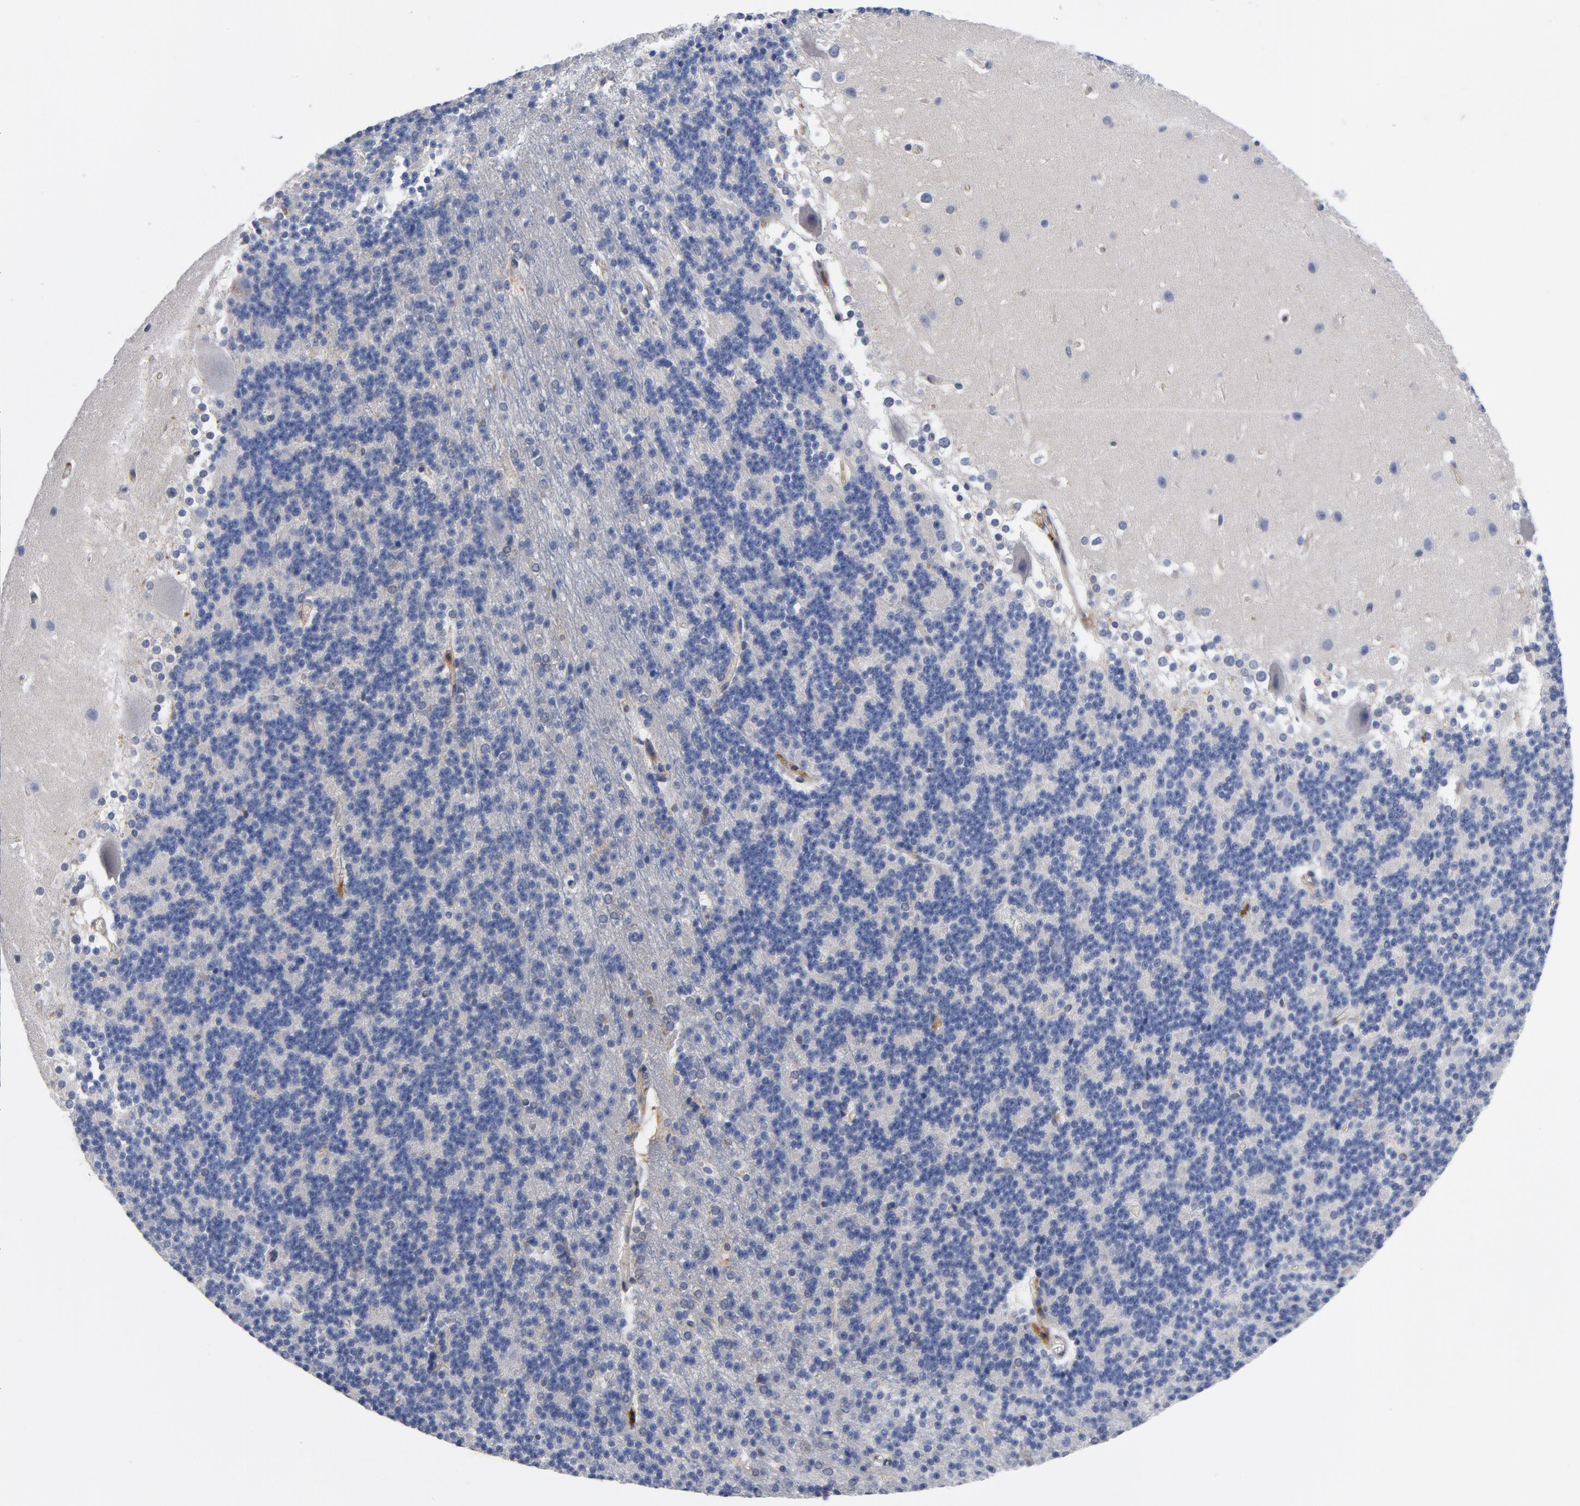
{"staining": {"intensity": "negative", "quantity": "none", "location": "none"}, "tissue": "cerebellum", "cell_type": "Cells in granular layer", "image_type": "normal", "snomed": [{"axis": "morphology", "description": "Normal tissue, NOS"}, {"axis": "topography", "description": "Cerebellum"}], "caption": "DAB immunohistochemical staining of benign cerebellum exhibits no significant staining in cells in granular layer.", "gene": "TRADD", "patient": {"sex": "female", "age": 19}}